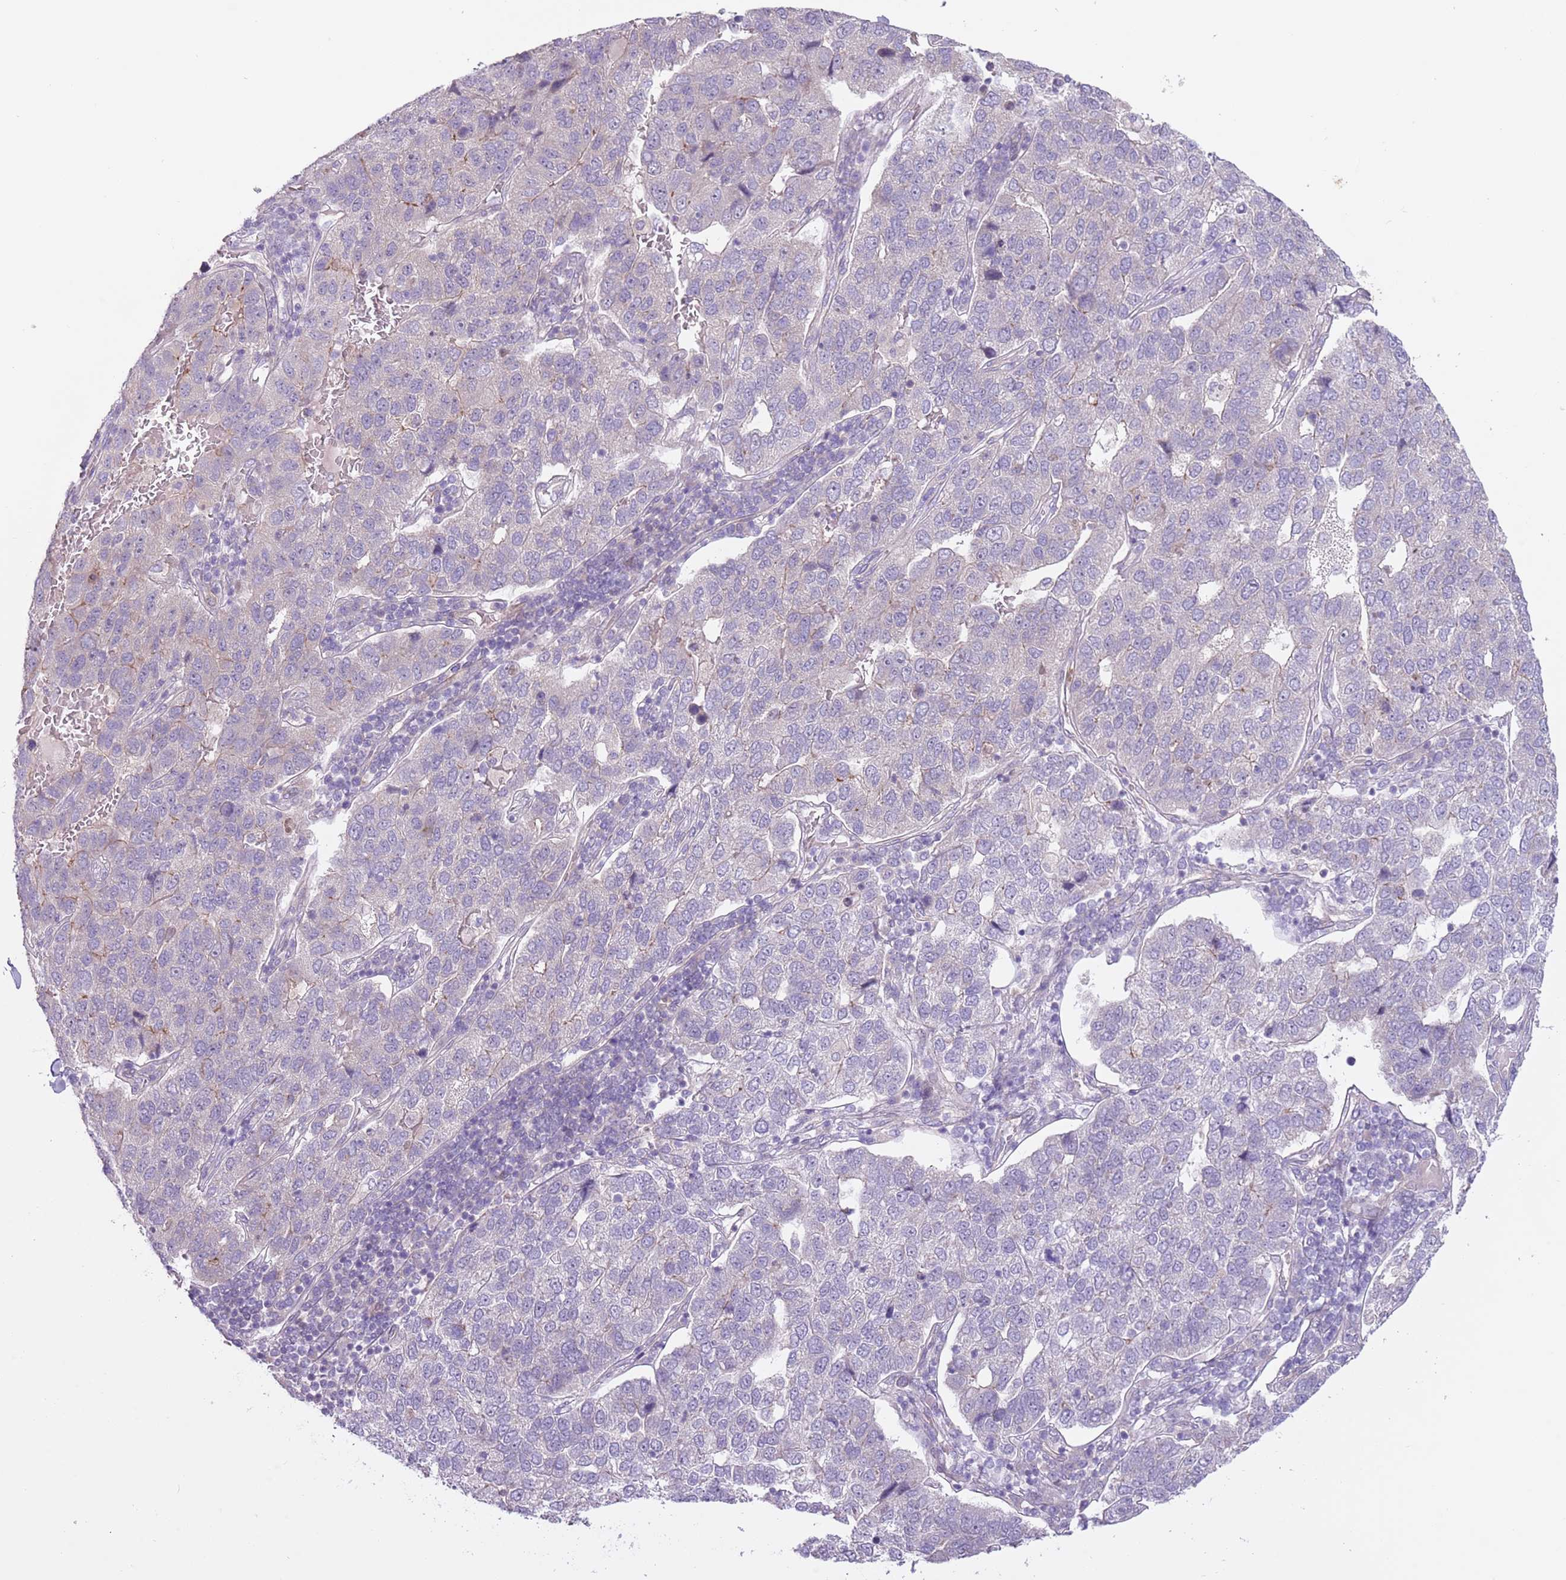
{"staining": {"intensity": "negative", "quantity": "none", "location": "none"}, "tissue": "pancreatic cancer", "cell_type": "Tumor cells", "image_type": "cancer", "snomed": [{"axis": "morphology", "description": "Adenocarcinoma, NOS"}, {"axis": "topography", "description": "Pancreas"}], "caption": "This is an immunohistochemistry photomicrograph of pancreatic cancer (adenocarcinoma). There is no expression in tumor cells.", "gene": "MRO", "patient": {"sex": "female", "age": 61}}